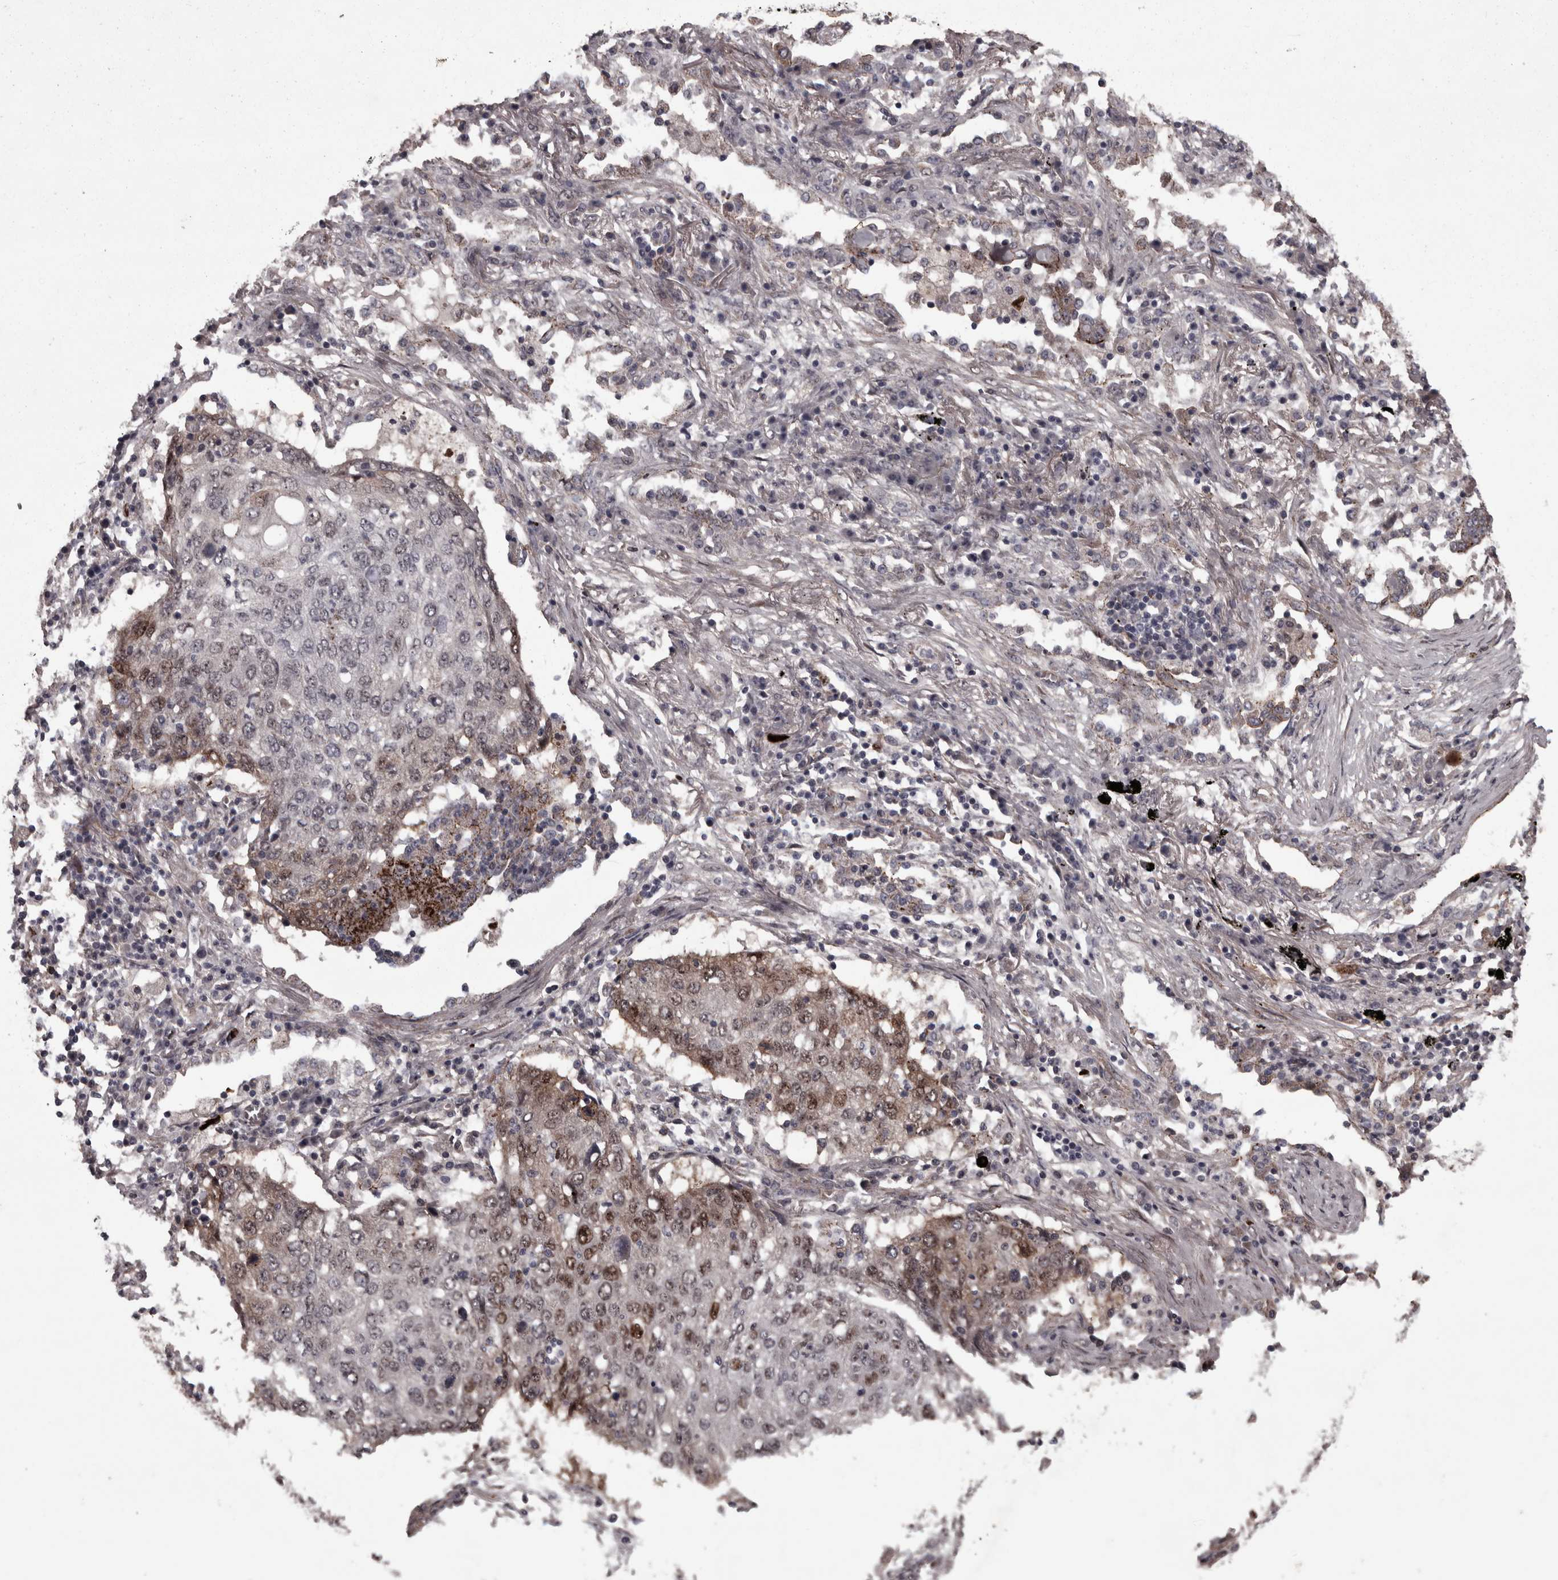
{"staining": {"intensity": "moderate", "quantity": "<25%", "location": "cytoplasmic/membranous,nuclear"}, "tissue": "lung cancer", "cell_type": "Tumor cells", "image_type": "cancer", "snomed": [{"axis": "morphology", "description": "Squamous cell carcinoma, NOS"}, {"axis": "topography", "description": "Lung"}], "caption": "The photomicrograph displays staining of squamous cell carcinoma (lung), revealing moderate cytoplasmic/membranous and nuclear protein expression (brown color) within tumor cells.", "gene": "PCDH17", "patient": {"sex": "female", "age": 63}}